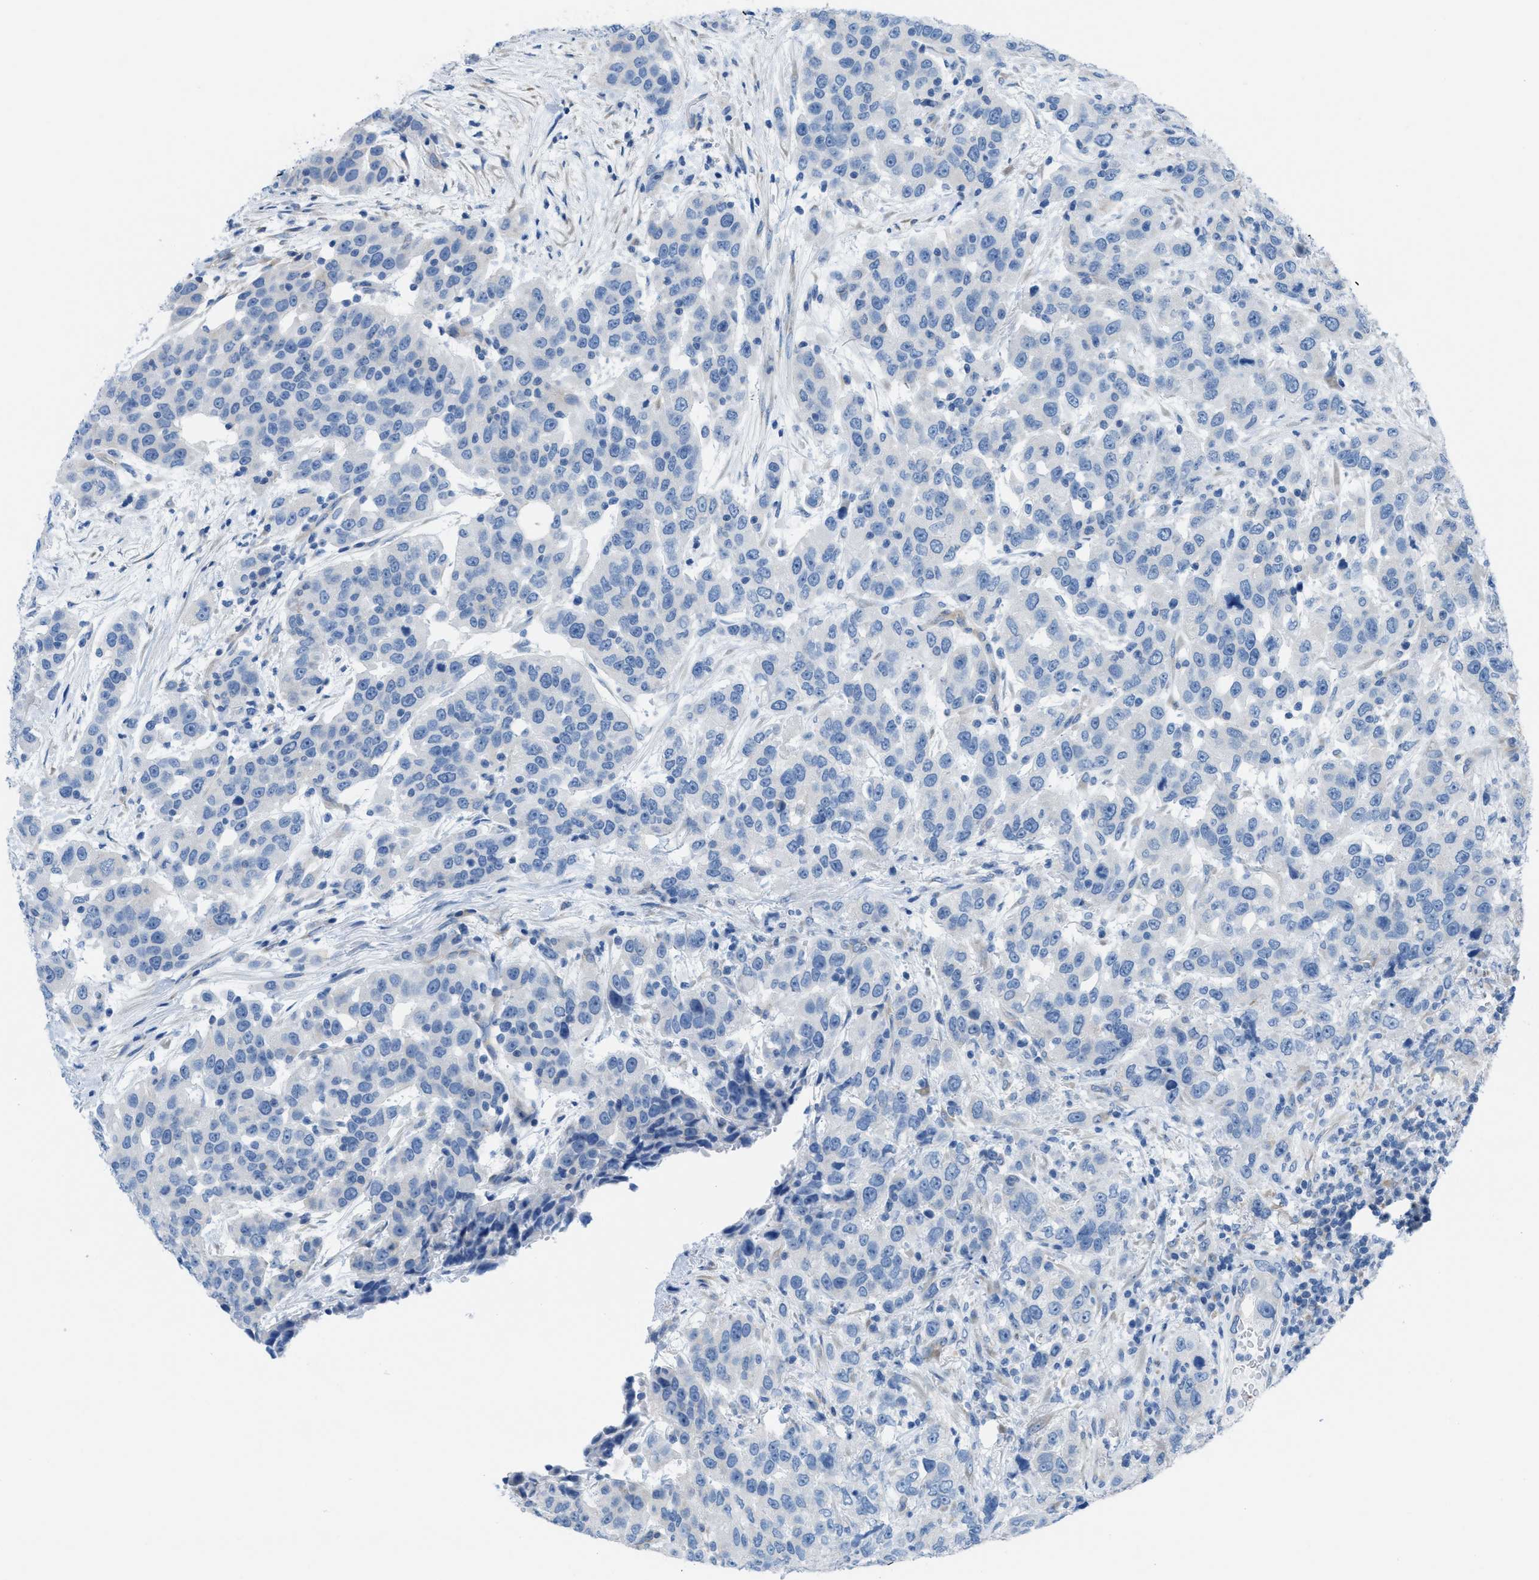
{"staining": {"intensity": "negative", "quantity": "none", "location": "none"}, "tissue": "urothelial cancer", "cell_type": "Tumor cells", "image_type": "cancer", "snomed": [{"axis": "morphology", "description": "Urothelial carcinoma, High grade"}, {"axis": "topography", "description": "Urinary bladder"}], "caption": "Immunohistochemistry image of neoplastic tissue: human high-grade urothelial carcinoma stained with DAB reveals no significant protein expression in tumor cells.", "gene": "ASGR1", "patient": {"sex": "female", "age": 80}}